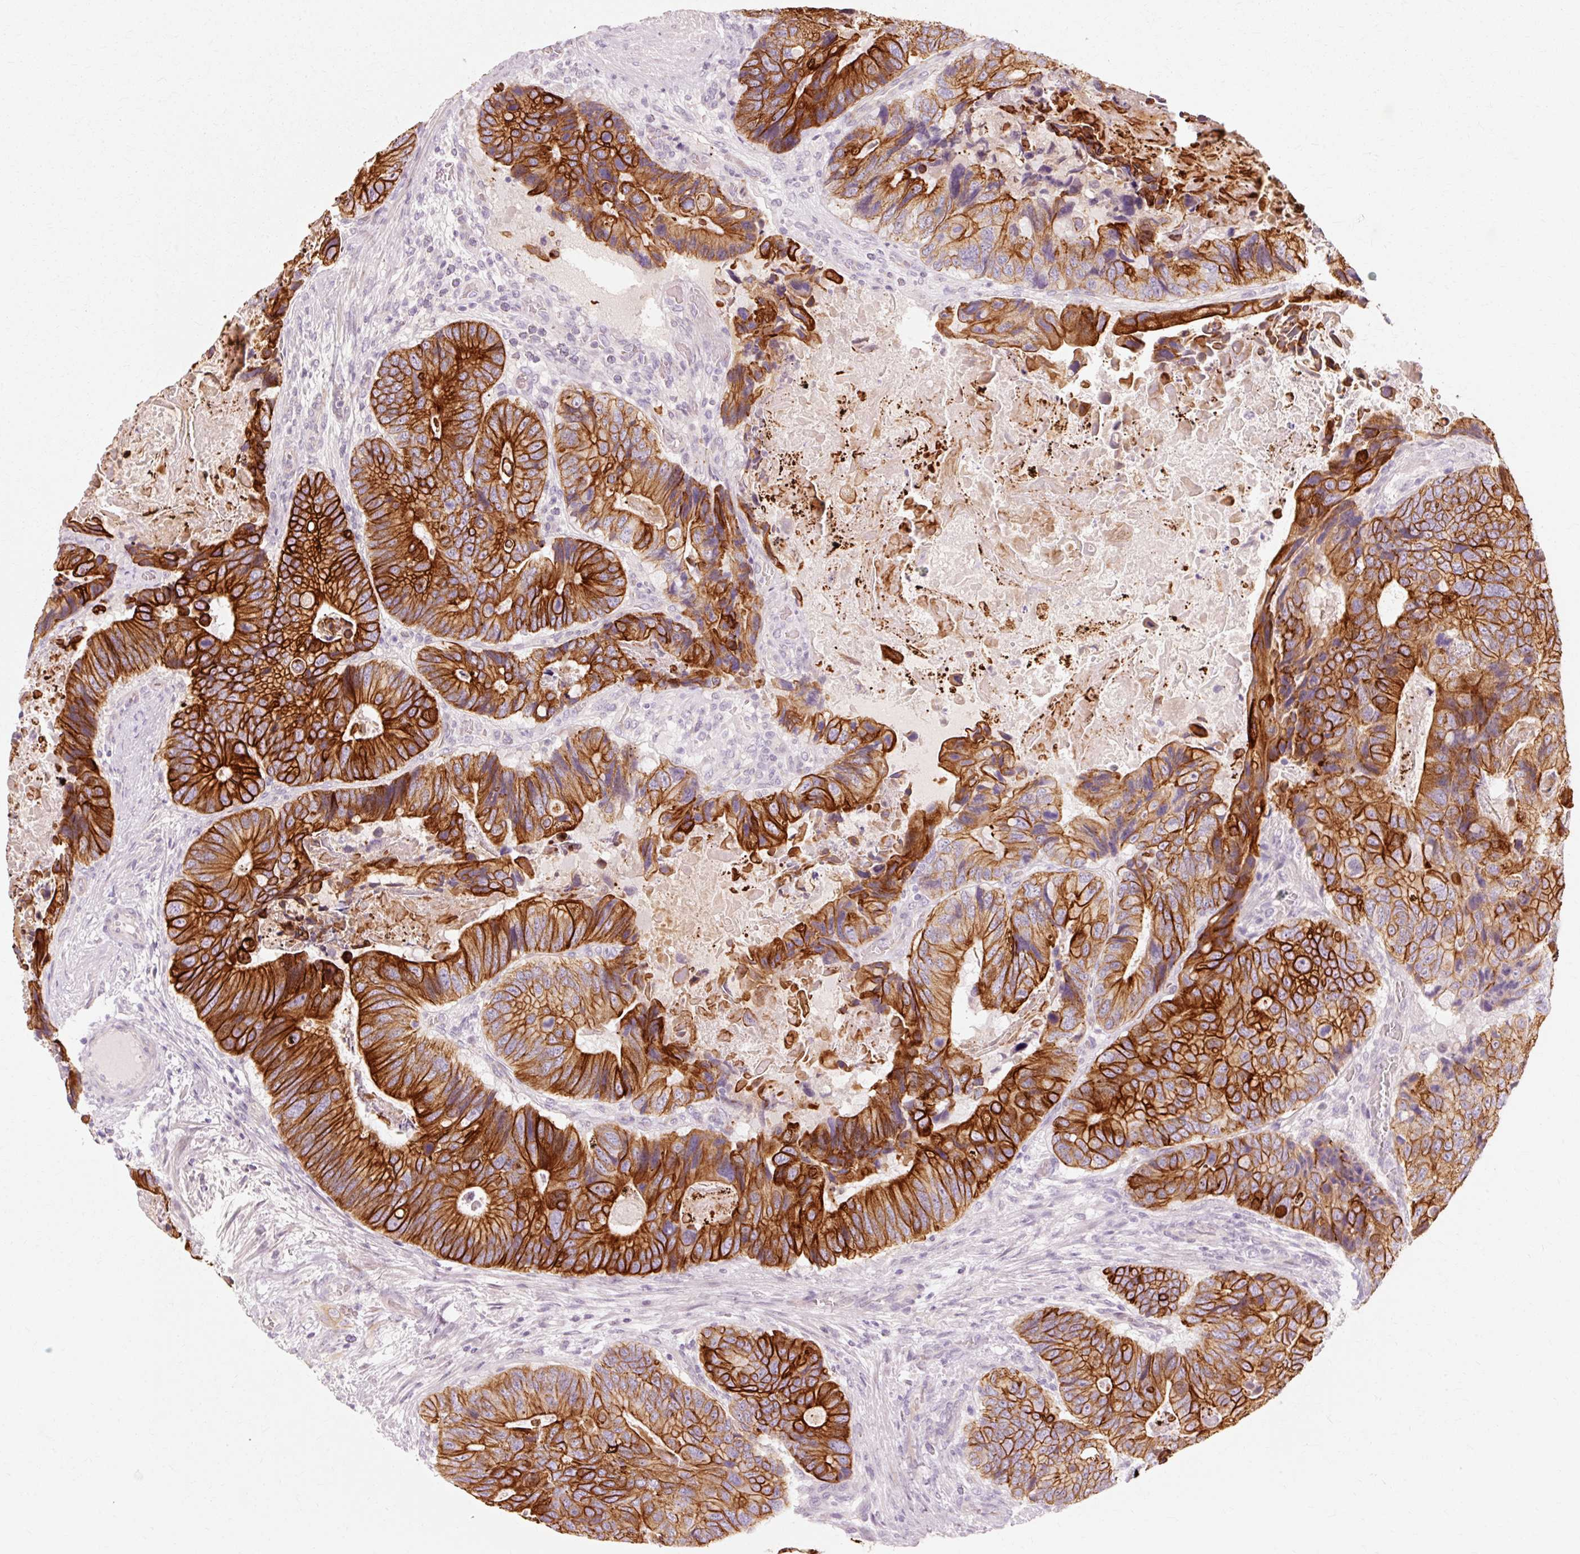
{"staining": {"intensity": "strong", "quantity": ">75%", "location": "cytoplasmic/membranous"}, "tissue": "colorectal cancer", "cell_type": "Tumor cells", "image_type": "cancer", "snomed": [{"axis": "morphology", "description": "Adenocarcinoma, NOS"}, {"axis": "topography", "description": "Colon"}], "caption": "Tumor cells demonstrate high levels of strong cytoplasmic/membranous staining in approximately >75% of cells in colorectal adenocarcinoma.", "gene": "TRIM73", "patient": {"sex": "male", "age": 84}}